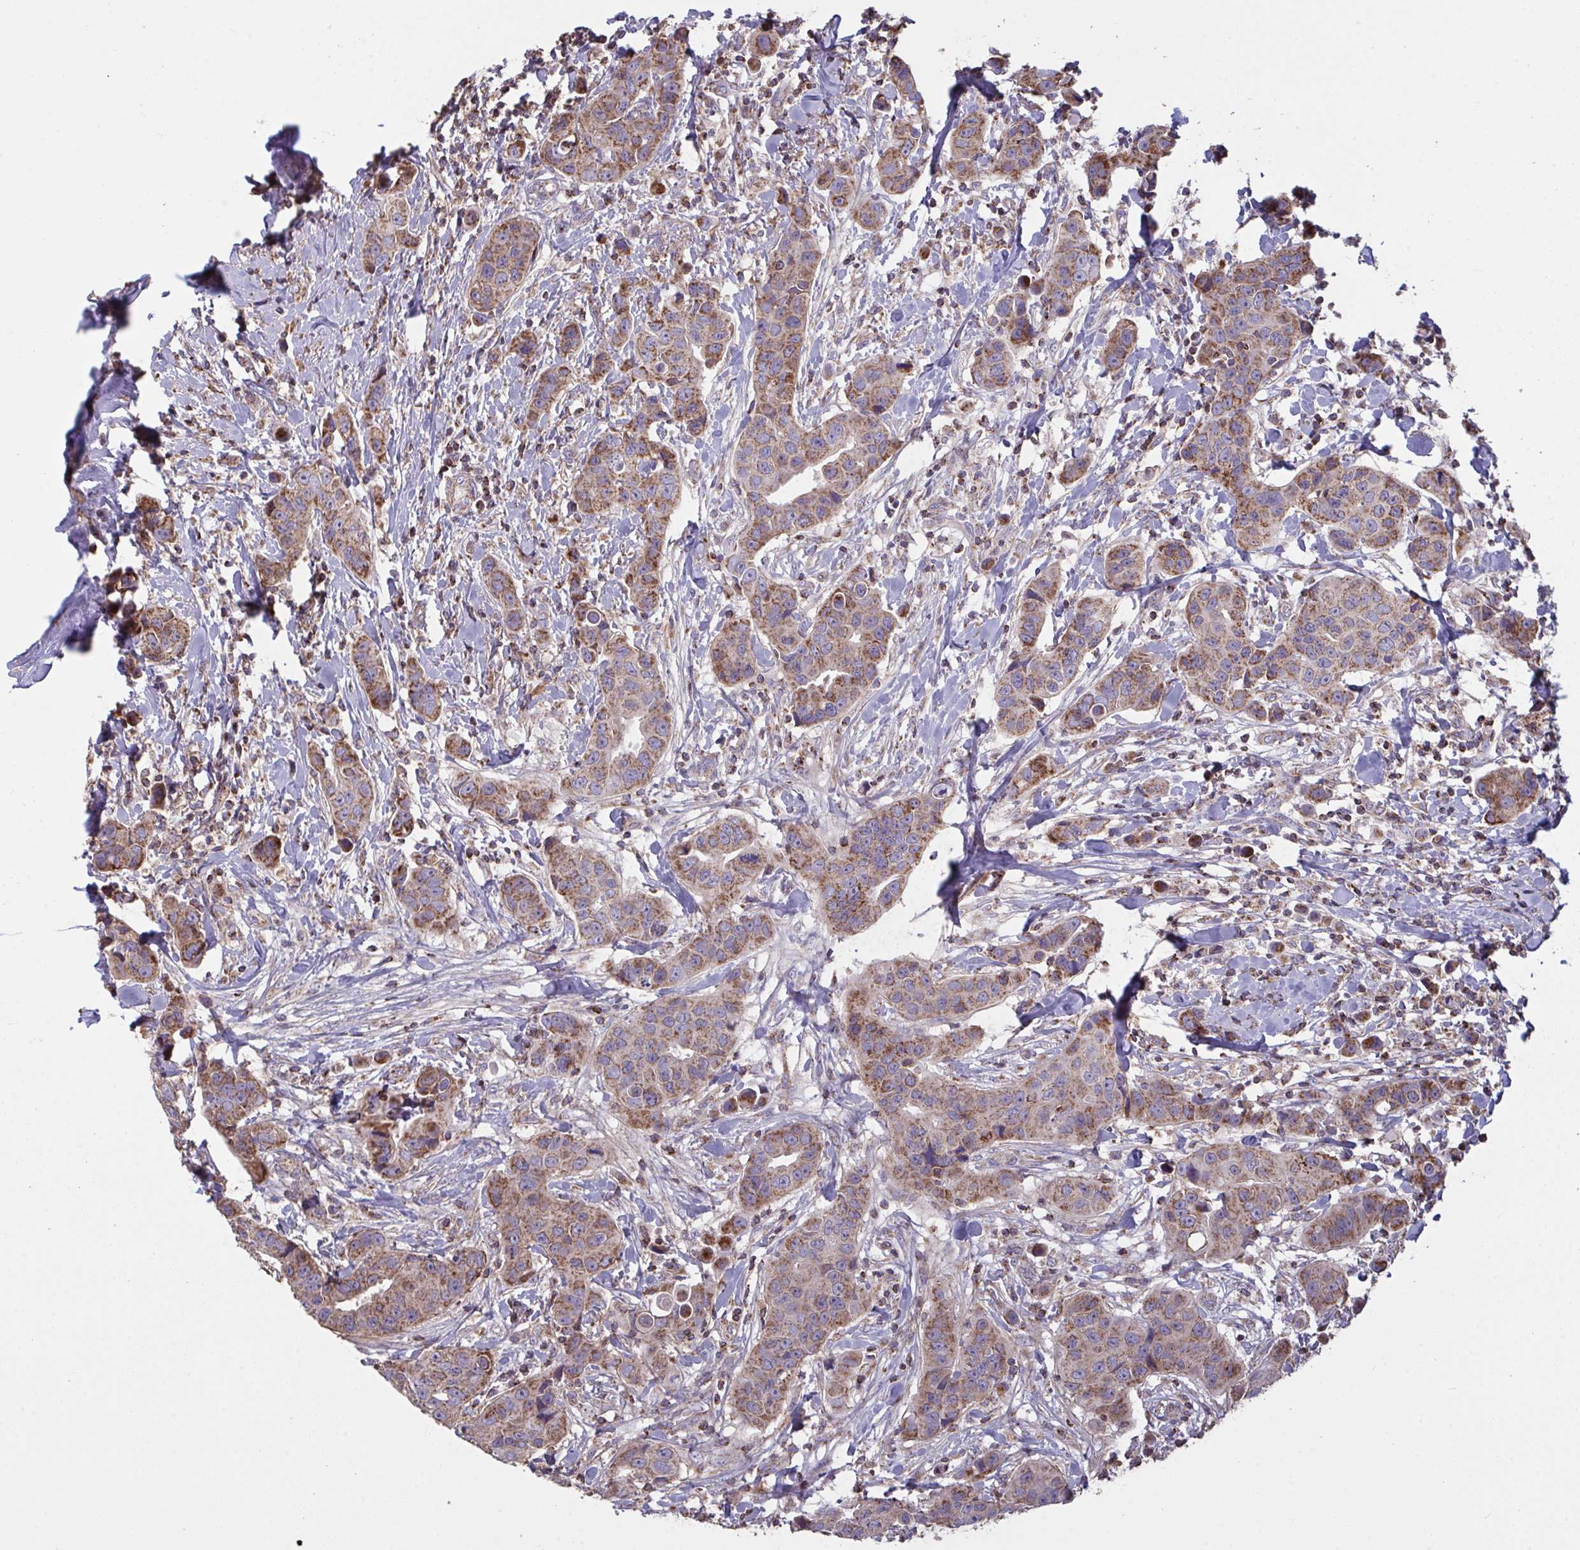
{"staining": {"intensity": "moderate", "quantity": ">75%", "location": "cytoplasmic/membranous"}, "tissue": "breast cancer", "cell_type": "Tumor cells", "image_type": "cancer", "snomed": [{"axis": "morphology", "description": "Duct carcinoma"}, {"axis": "topography", "description": "Breast"}], "caption": "Immunohistochemical staining of human invasive ductal carcinoma (breast) exhibits medium levels of moderate cytoplasmic/membranous protein expression in approximately >75% of tumor cells.", "gene": "MICOS10", "patient": {"sex": "female", "age": 24}}